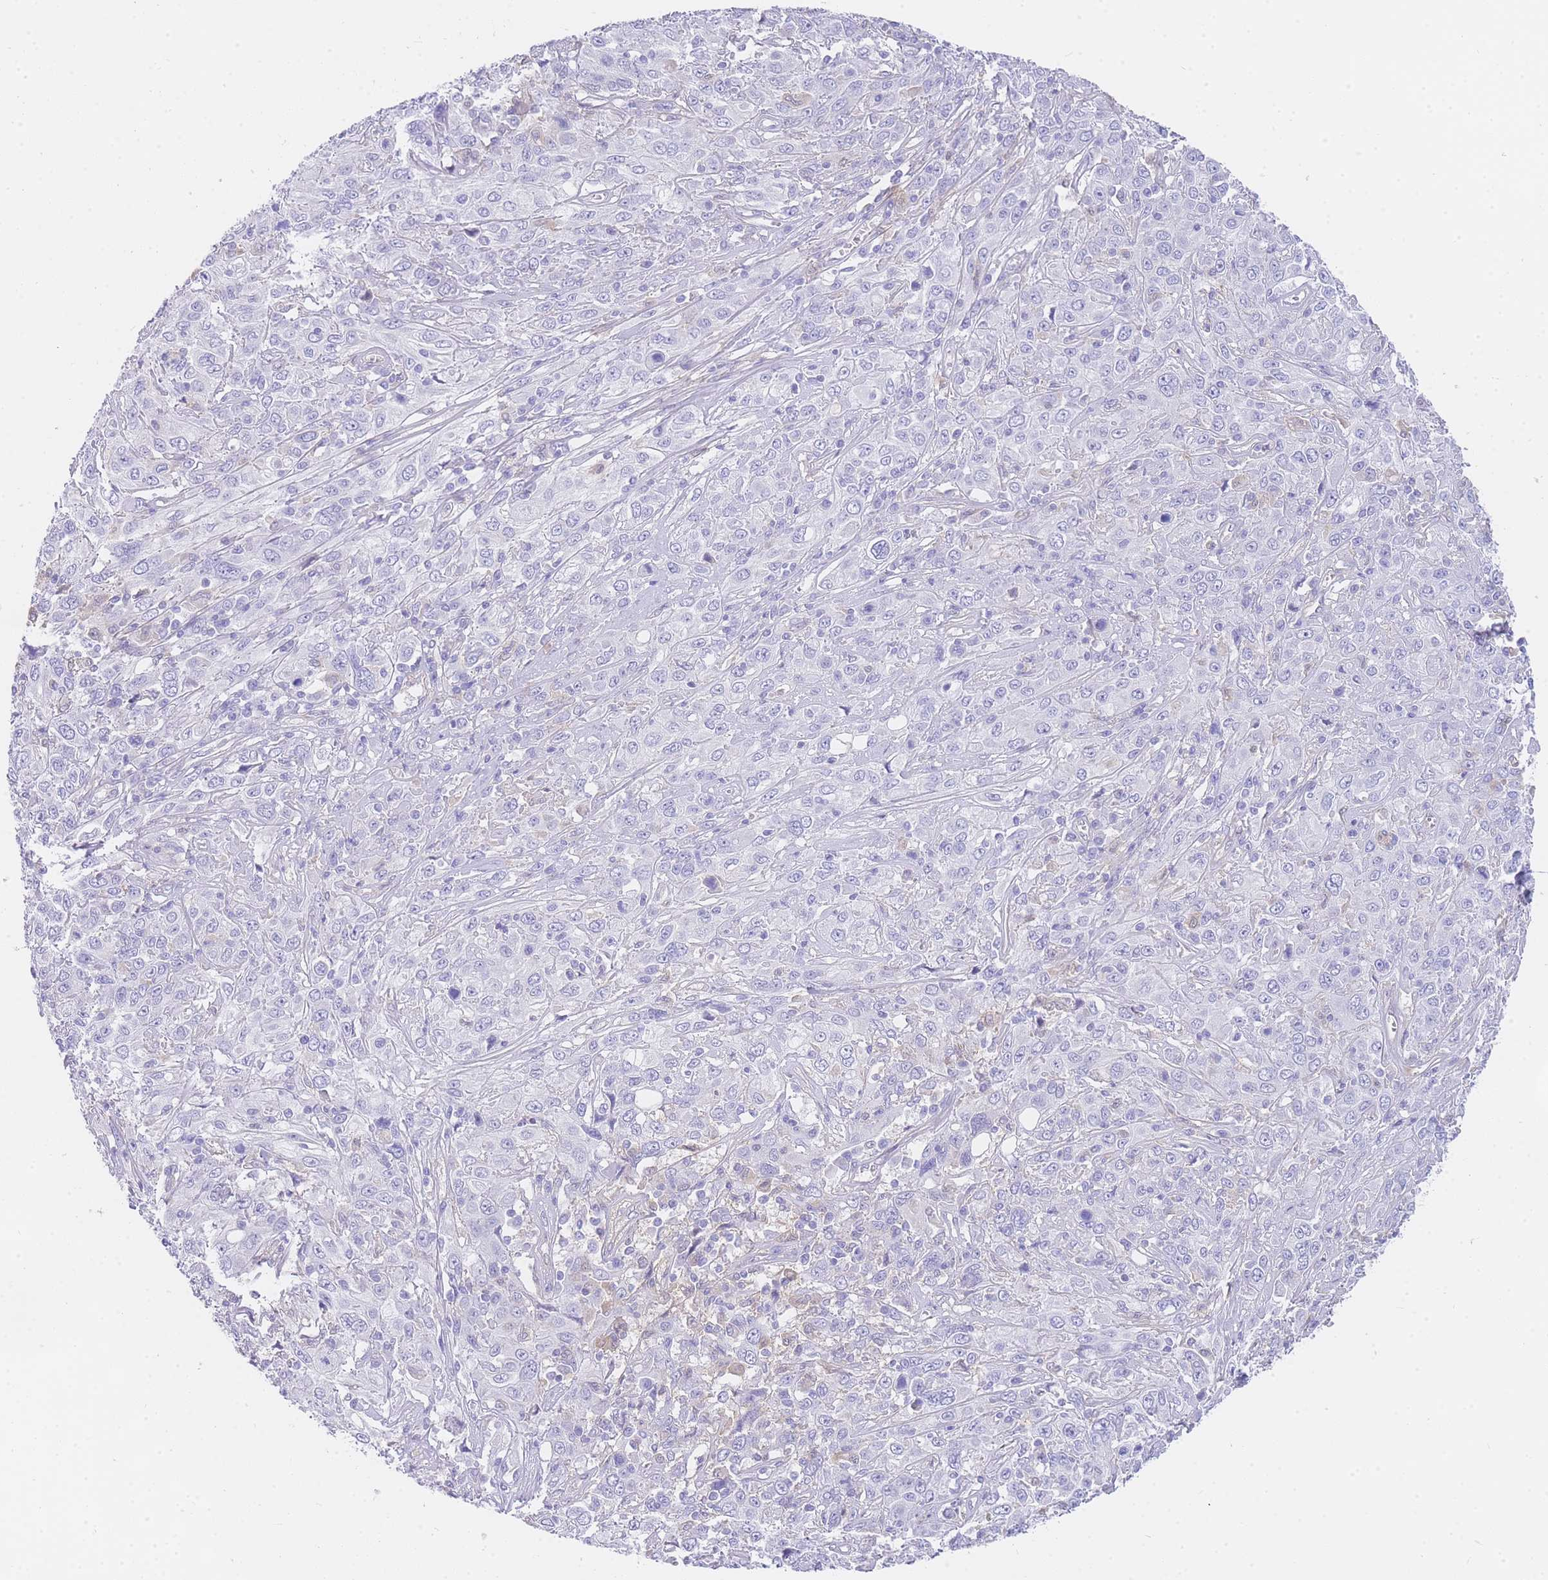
{"staining": {"intensity": "negative", "quantity": "none", "location": "none"}, "tissue": "cervical cancer", "cell_type": "Tumor cells", "image_type": "cancer", "snomed": [{"axis": "morphology", "description": "Squamous cell carcinoma, NOS"}, {"axis": "topography", "description": "Cervix"}], "caption": "Tumor cells are negative for protein expression in human cervical cancer. (Stains: DAB (3,3'-diaminobenzidine) immunohistochemistry (IHC) with hematoxylin counter stain, Microscopy: brightfield microscopy at high magnification).", "gene": "SRSF12", "patient": {"sex": "female", "age": 46}}